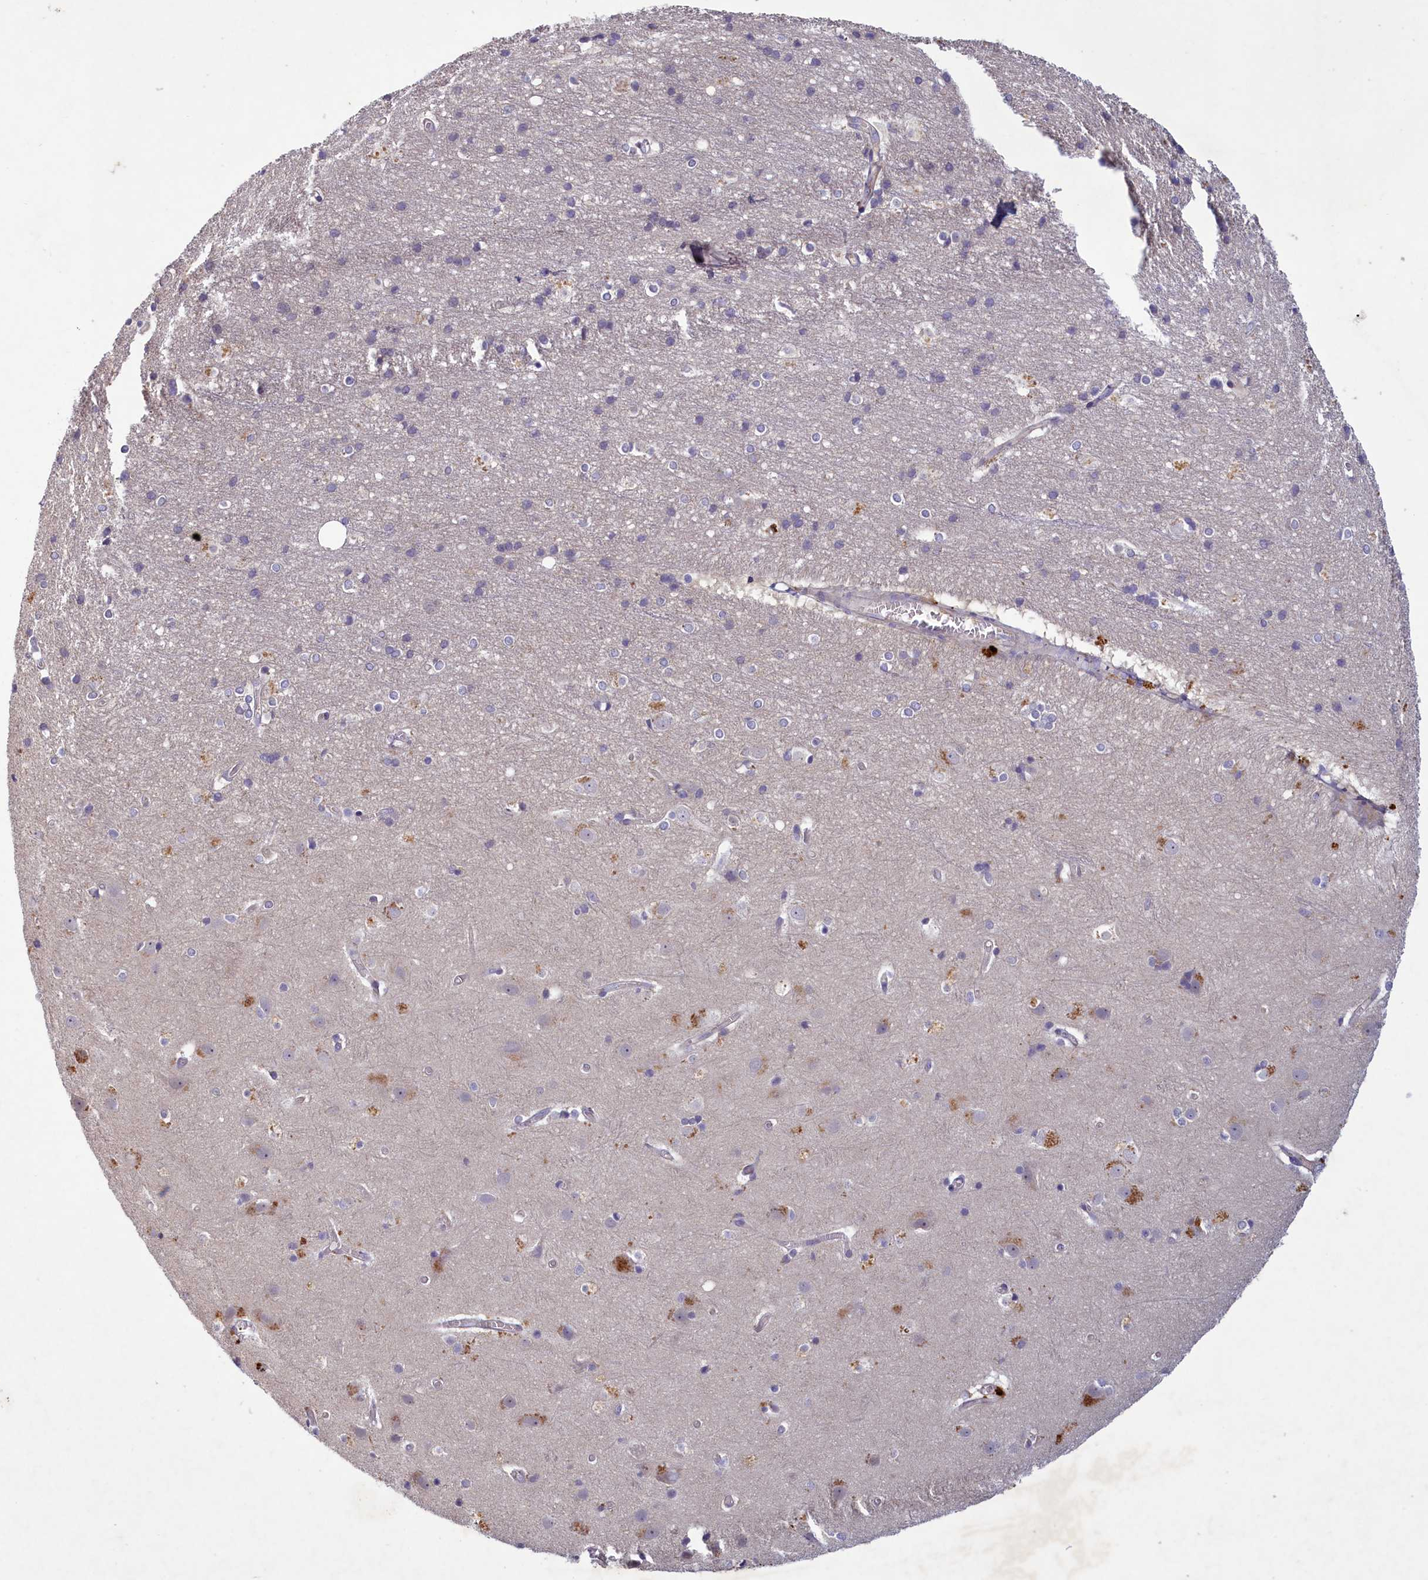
{"staining": {"intensity": "negative", "quantity": "none", "location": "none"}, "tissue": "cerebral cortex", "cell_type": "Endothelial cells", "image_type": "normal", "snomed": [{"axis": "morphology", "description": "Normal tissue, NOS"}, {"axis": "topography", "description": "Cerebral cortex"}], "caption": "IHC image of benign cerebral cortex stained for a protein (brown), which reveals no expression in endothelial cells.", "gene": "PLEKHG6", "patient": {"sex": "male", "age": 54}}